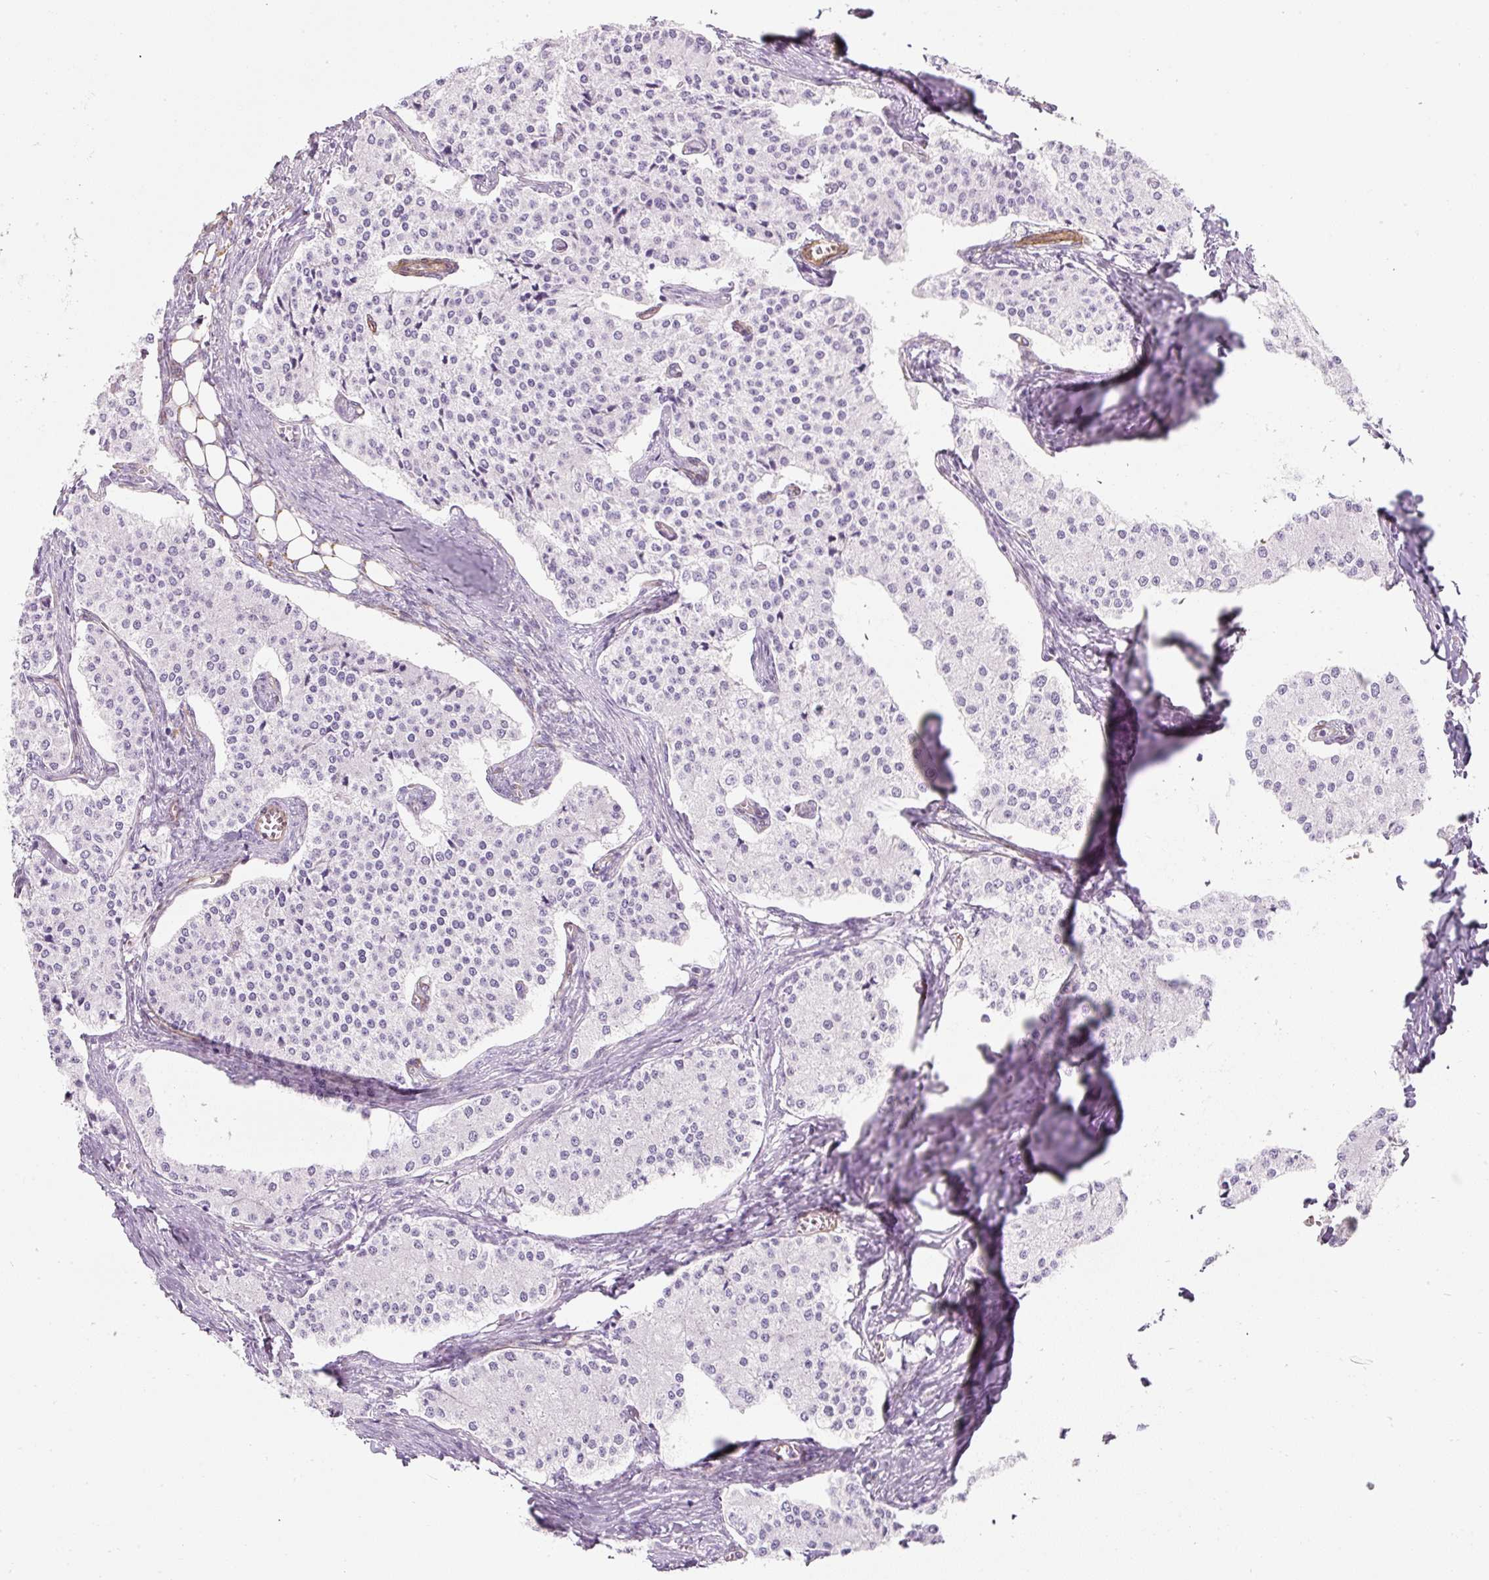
{"staining": {"intensity": "negative", "quantity": "none", "location": "none"}, "tissue": "carcinoid", "cell_type": "Tumor cells", "image_type": "cancer", "snomed": [{"axis": "morphology", "description": "Carcinoid, malignant, NOS"}, {"axis": "topography", "description": "Colon"}], "caption": "Malignant carcinoid stained for a protein using IHC reveals no positivity tumor cells.", "gene": "CAVIN3", "patient": {"sex": "female", "age": 52}}